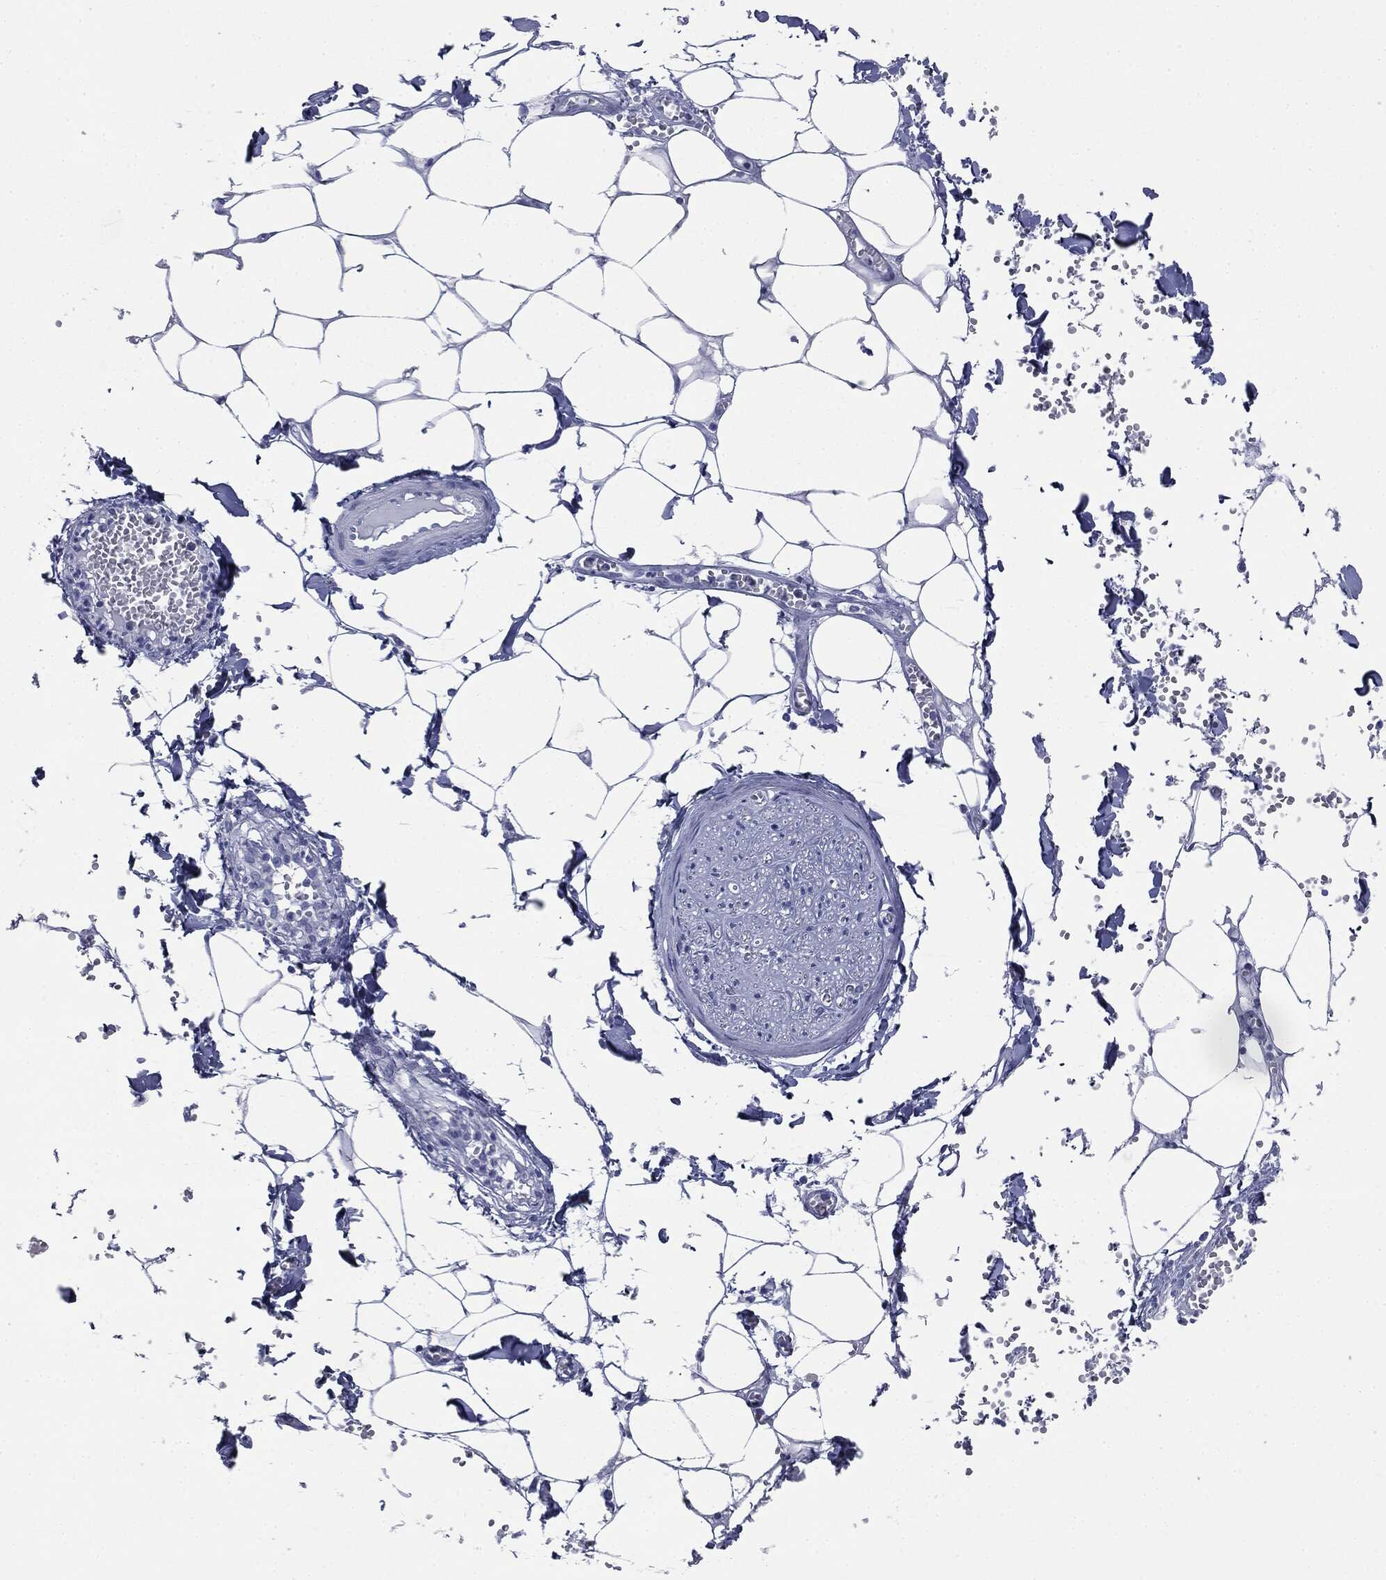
{"staining": {"intensity": "negative", "quantity": "none", "location": "none"}, "tissue": "adipose tissue", "cell_type": "Adipocytes", "image_type": "normal", "snomed": [{"axis": "morphology", "description": "Normal tissue, NOS"}, {"axis": "morphology", "description": "Squamous cell carcinoma, NOS"}, {"axis": "topography", "description": "Cartilage tissue"}, {"axis": "topography", "description": "Lung"}], "caption": "A high-resolution histopathology image shows immunohistochemistry (IHC) staining of normal adipose tissue, which reveals no significant expression in adipocytes. Nuclei are stained in blue.", "gene": "ATP2A1", "patient": {"sex": "male", "age": 66}}